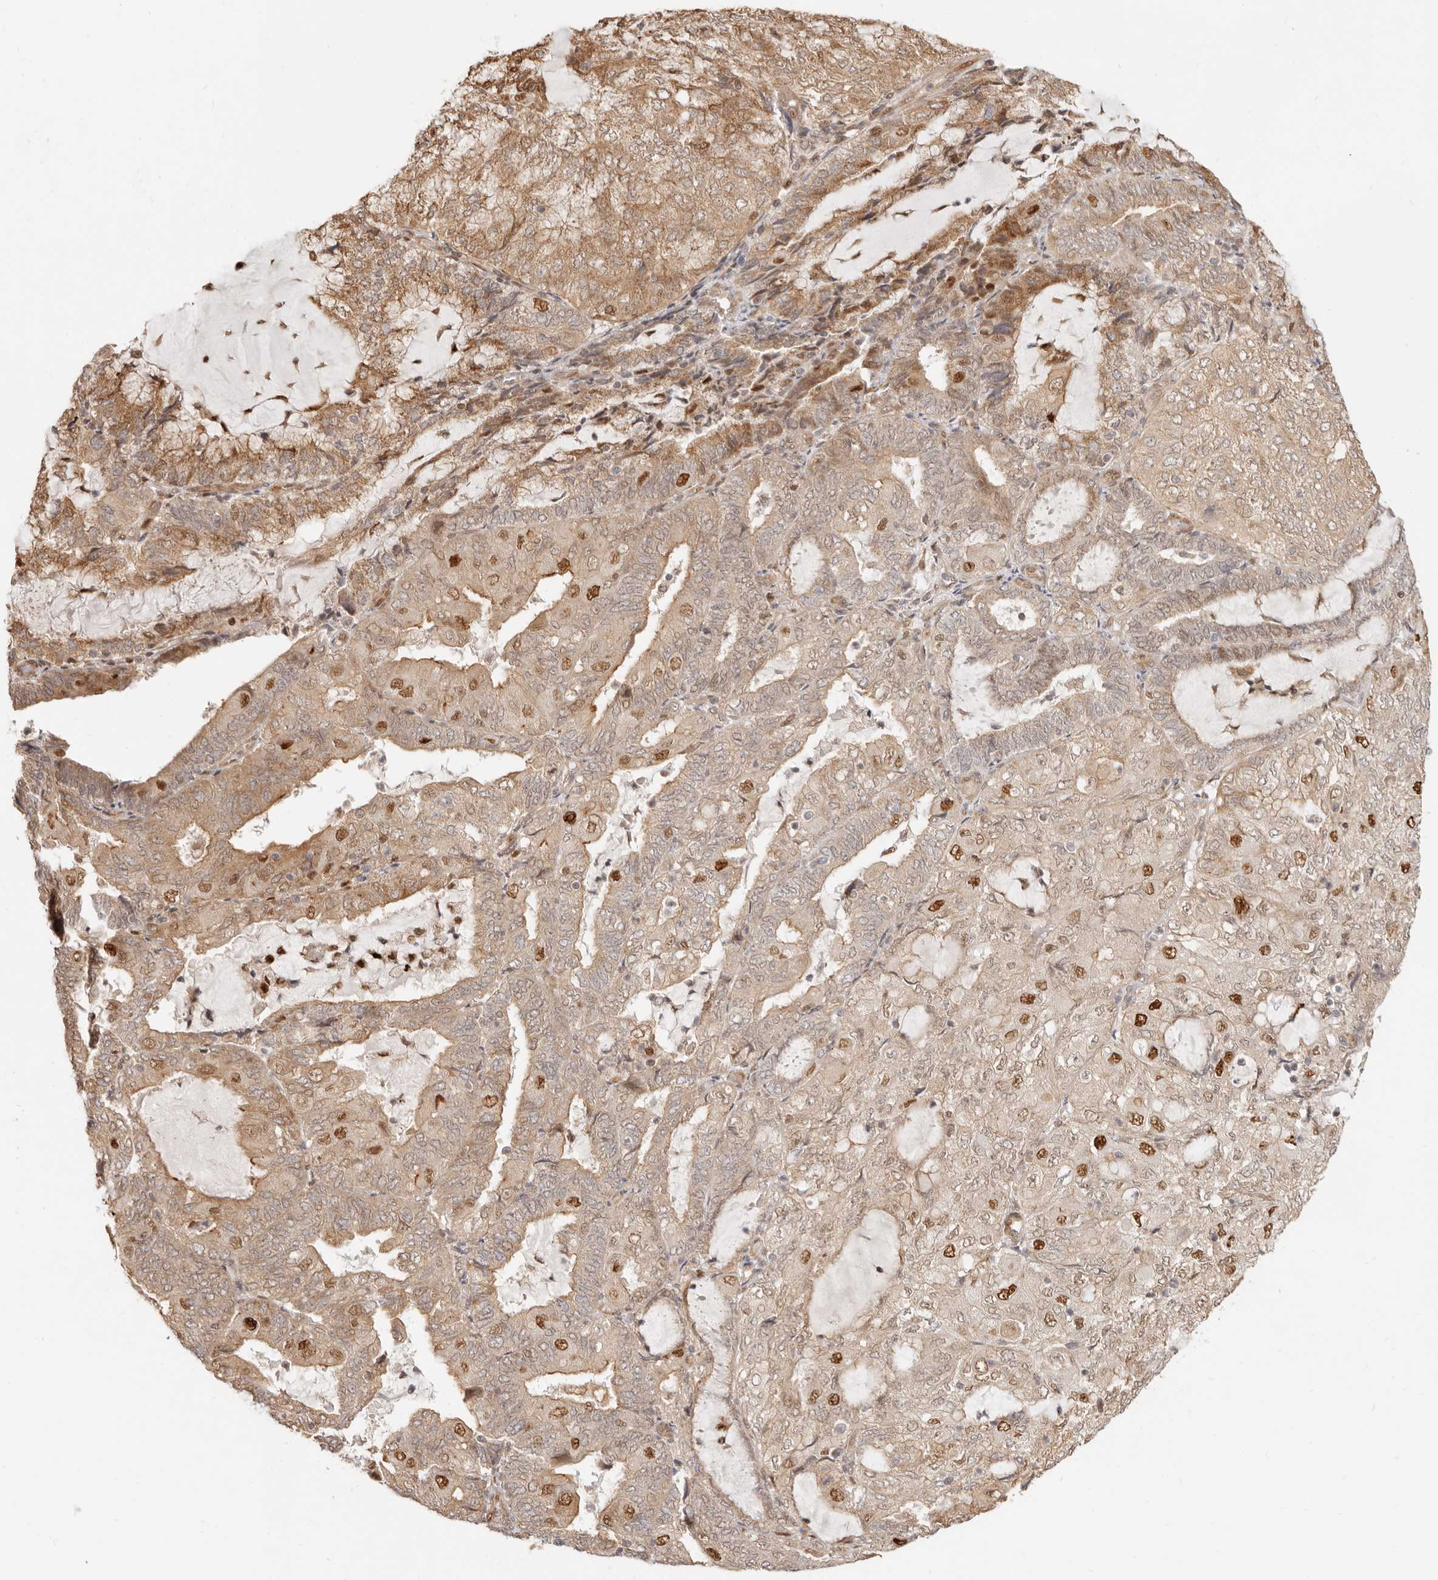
{"staining": {"intensity": "moderate", "quantity": "25%-75%", "location": "cytoplasmic/membranous,nuclear"}, "tissue": "endometrial cancer", "cell_type": "Tumor cells", "image_type": "cancer", "snomed": [{"axis": "morphology", "description": "Adenocarcinoma, NOS"}, {"axis": "topography", "description": "Endometrium"}], "caption": "Immunohistochemical staining of endometrial cancer (adenocarcinoma) displays medium levels of moderate cytoplasmic/membranous and nuclear expression in about 25%-75% of tumor cells. (brown staining indicates protein expression, while blue staining denotes nuclei).", "gene": "TUFT1", "patient": {"sex": "female", "age": 81}}